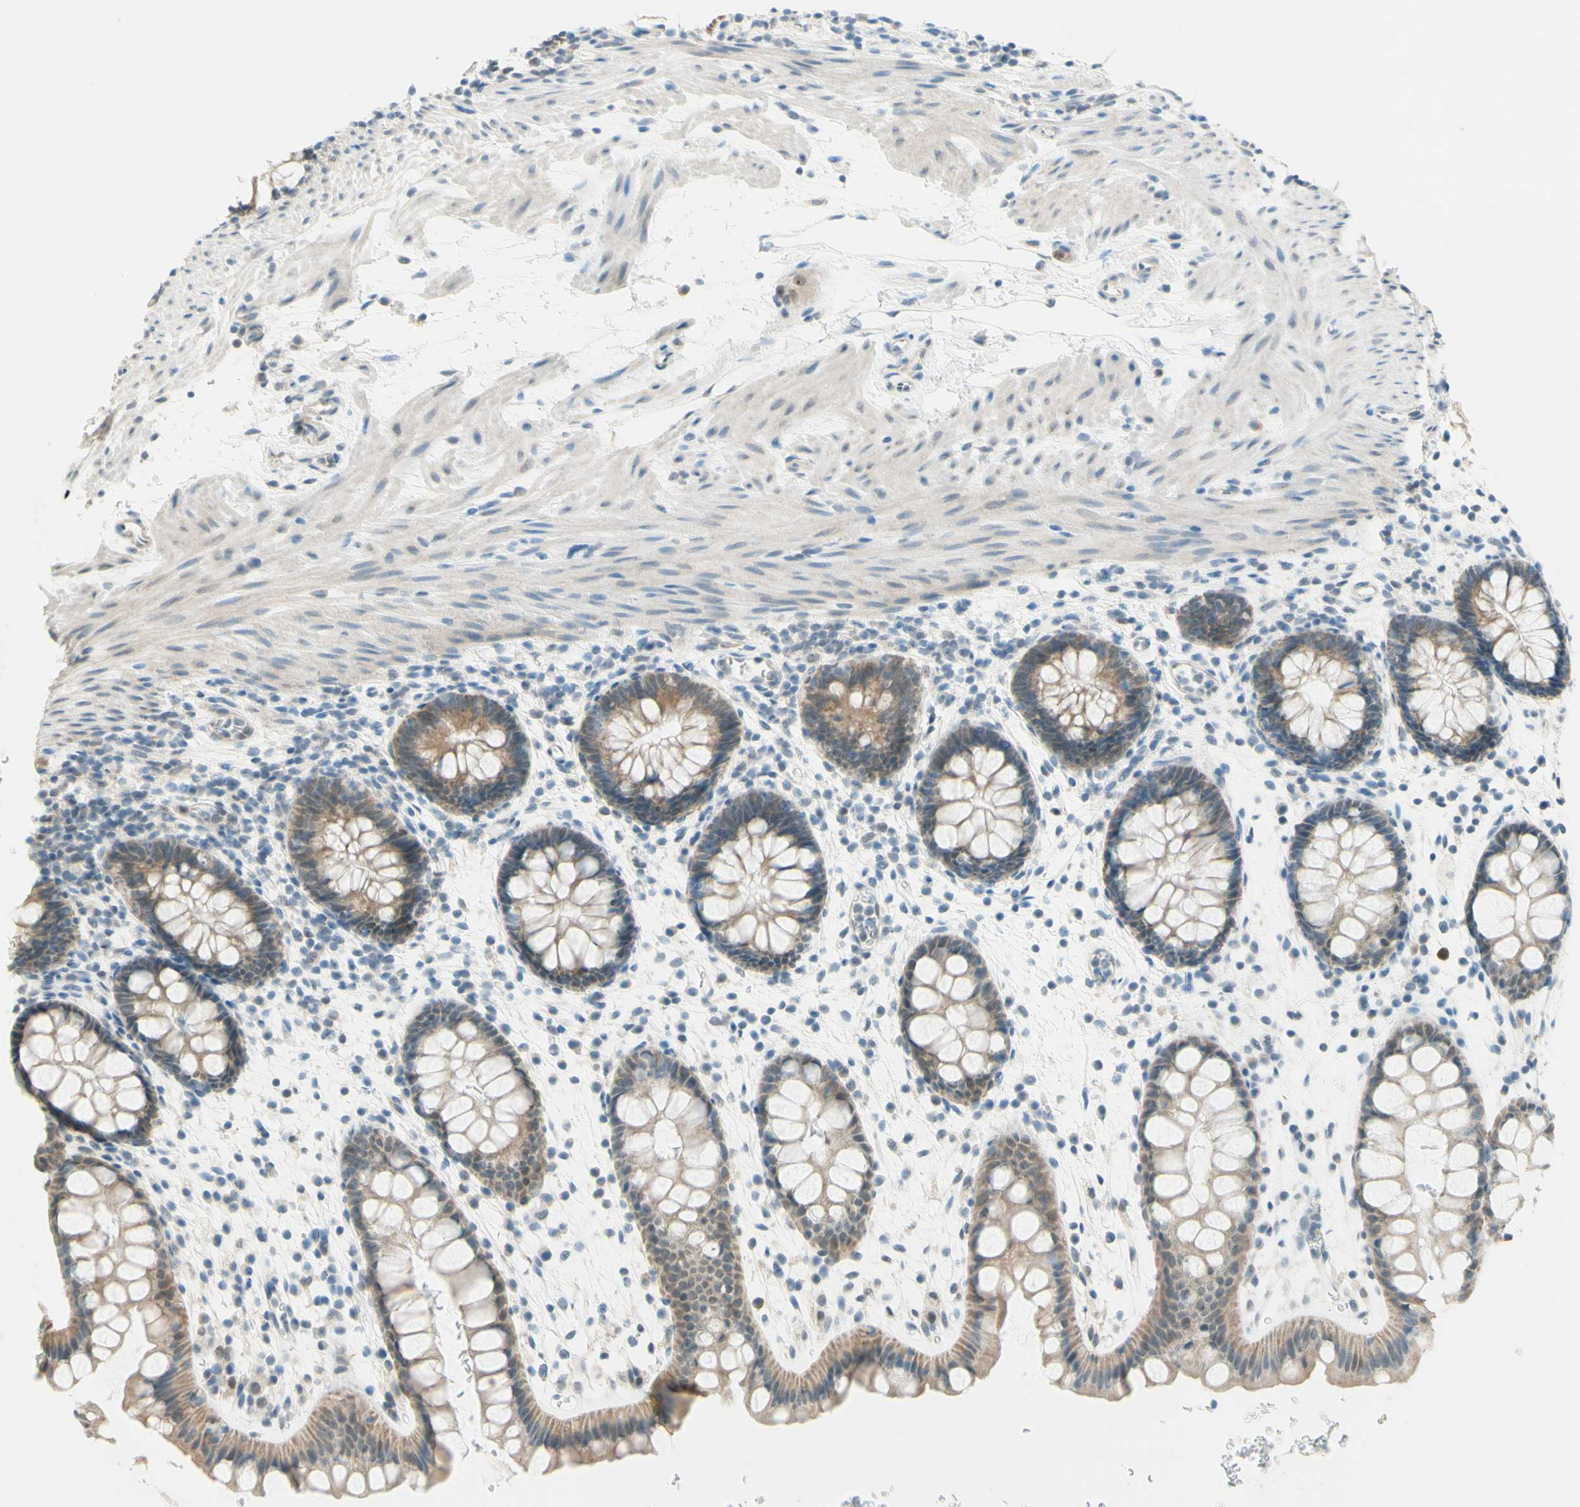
{"staining": {"intensity": "weak", "quantity": "25%-75%", "location": "cytoplasmic/membranous"}, "tissue": "rectum", "cell_type": "Glandular cells", "image_type": "normal", "snomed": [{"axis": "morphology", "description": "Normal tissue, NOS"}, {"axis": "topography", "description": "Rectum"}], "caption": "Weak cytoplasmic/membranous staining is identified in approximately 25%-75% of glandular cells in benign rectum. The staining is performed using DAB (3,3'-diaminobenzidine) brown chromogen to label protein expression. The nuclei are counter-stained blue using hematoxylin.", "gene": "JPH1", "patient": {"sex": "female", "age": 24}}